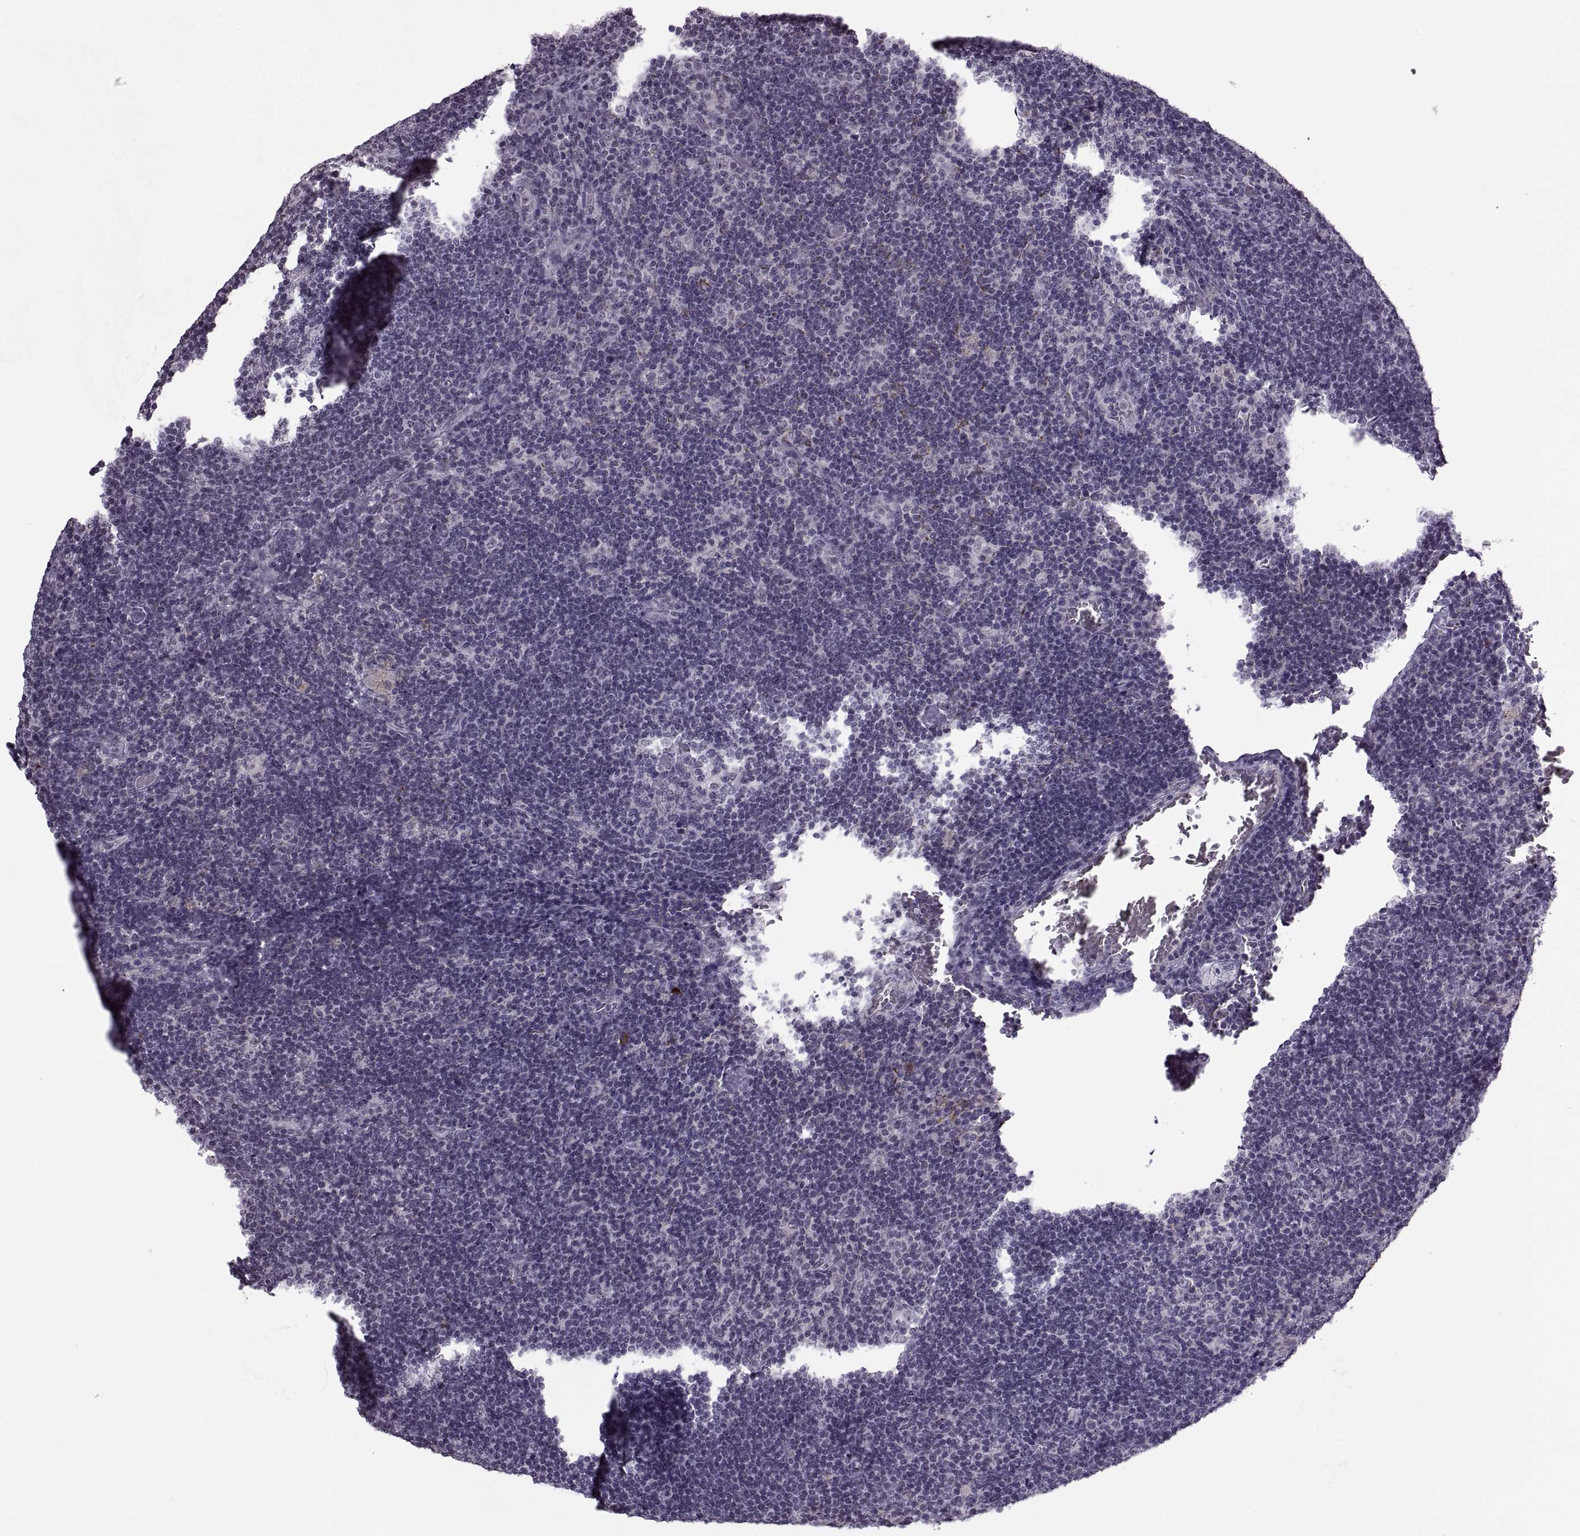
{"staining": {"intensity": "negative", "quantity": "none", "location": "none"}, "tissue": "lymph node", "cell_type": "Non-germinal center cells", "image_type": "normal", "snomed": [{"axis": "morphology", "description": "Normal tissue, NOS"}, {"axis": "topography", "description": "Lymph node"}], "caption": "An immunohistochemistry (IHC) micrograph of normal lymph node is shown. There is no staining in non-germinal center cells of lymph node.", "gene": "OTP", "patient": {"sex": "male", "age": 63}}